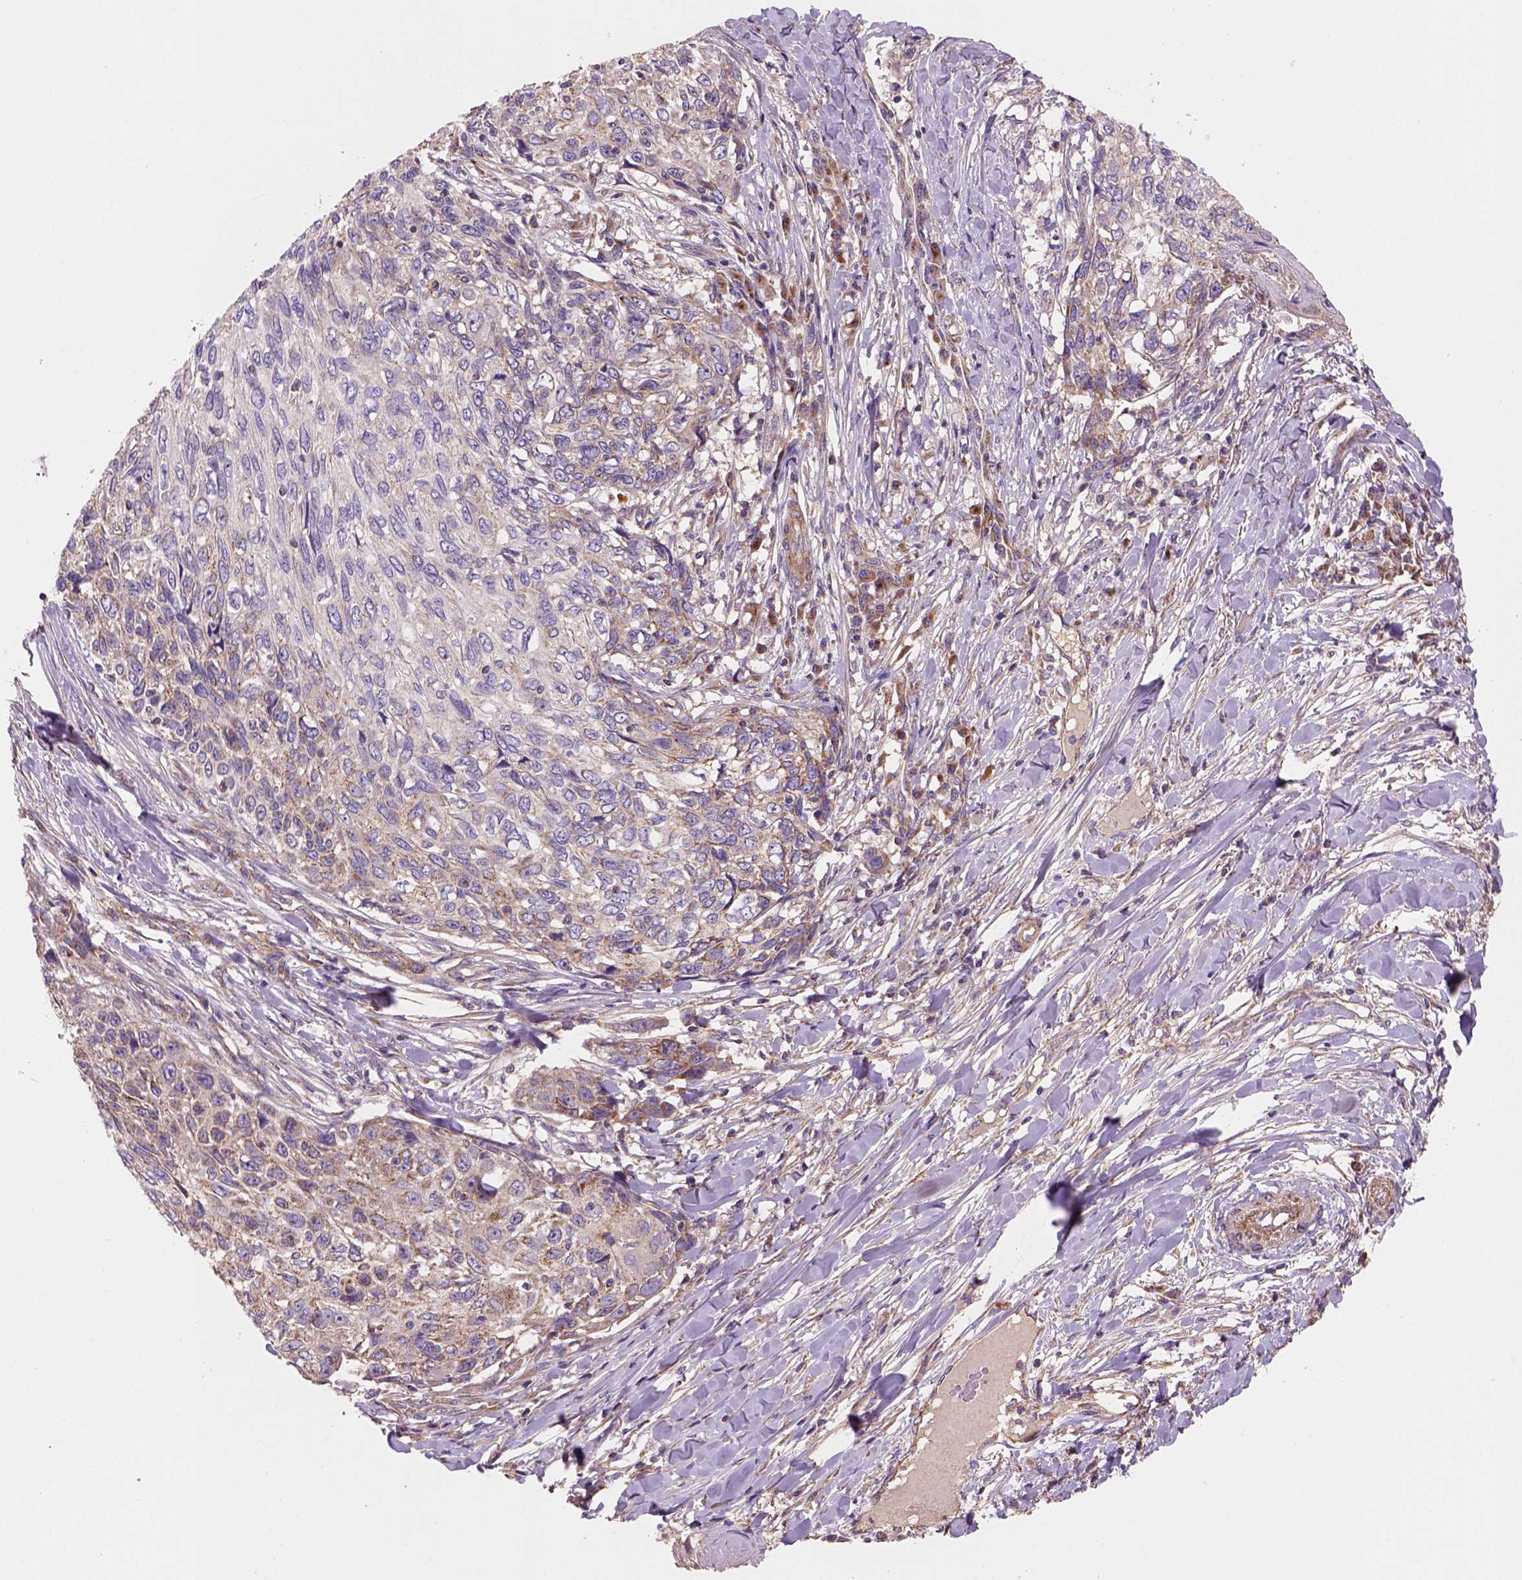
{"staining": {"intensity": "moderate", "quantity": "<25%", "location": "cytoplasmic/membranous"}, "tissue": "skin cancer", "cell_type": "Tumor cells", "image_type": "cancer", "snomed": [{"axis": "morphology", "description": "Squamous cell carcinoma, NOS"}, {"axis": "topography", "description": "Skin"}], "caption": "Skin squamous cell carcinoma tissue reveals moderate cytoplasmic/membranous expression in about <25% of tumor cells, visualized by immunohistochemistry.", "gene": "WARS2", "patient": {"sex": "male", "age": 92}}